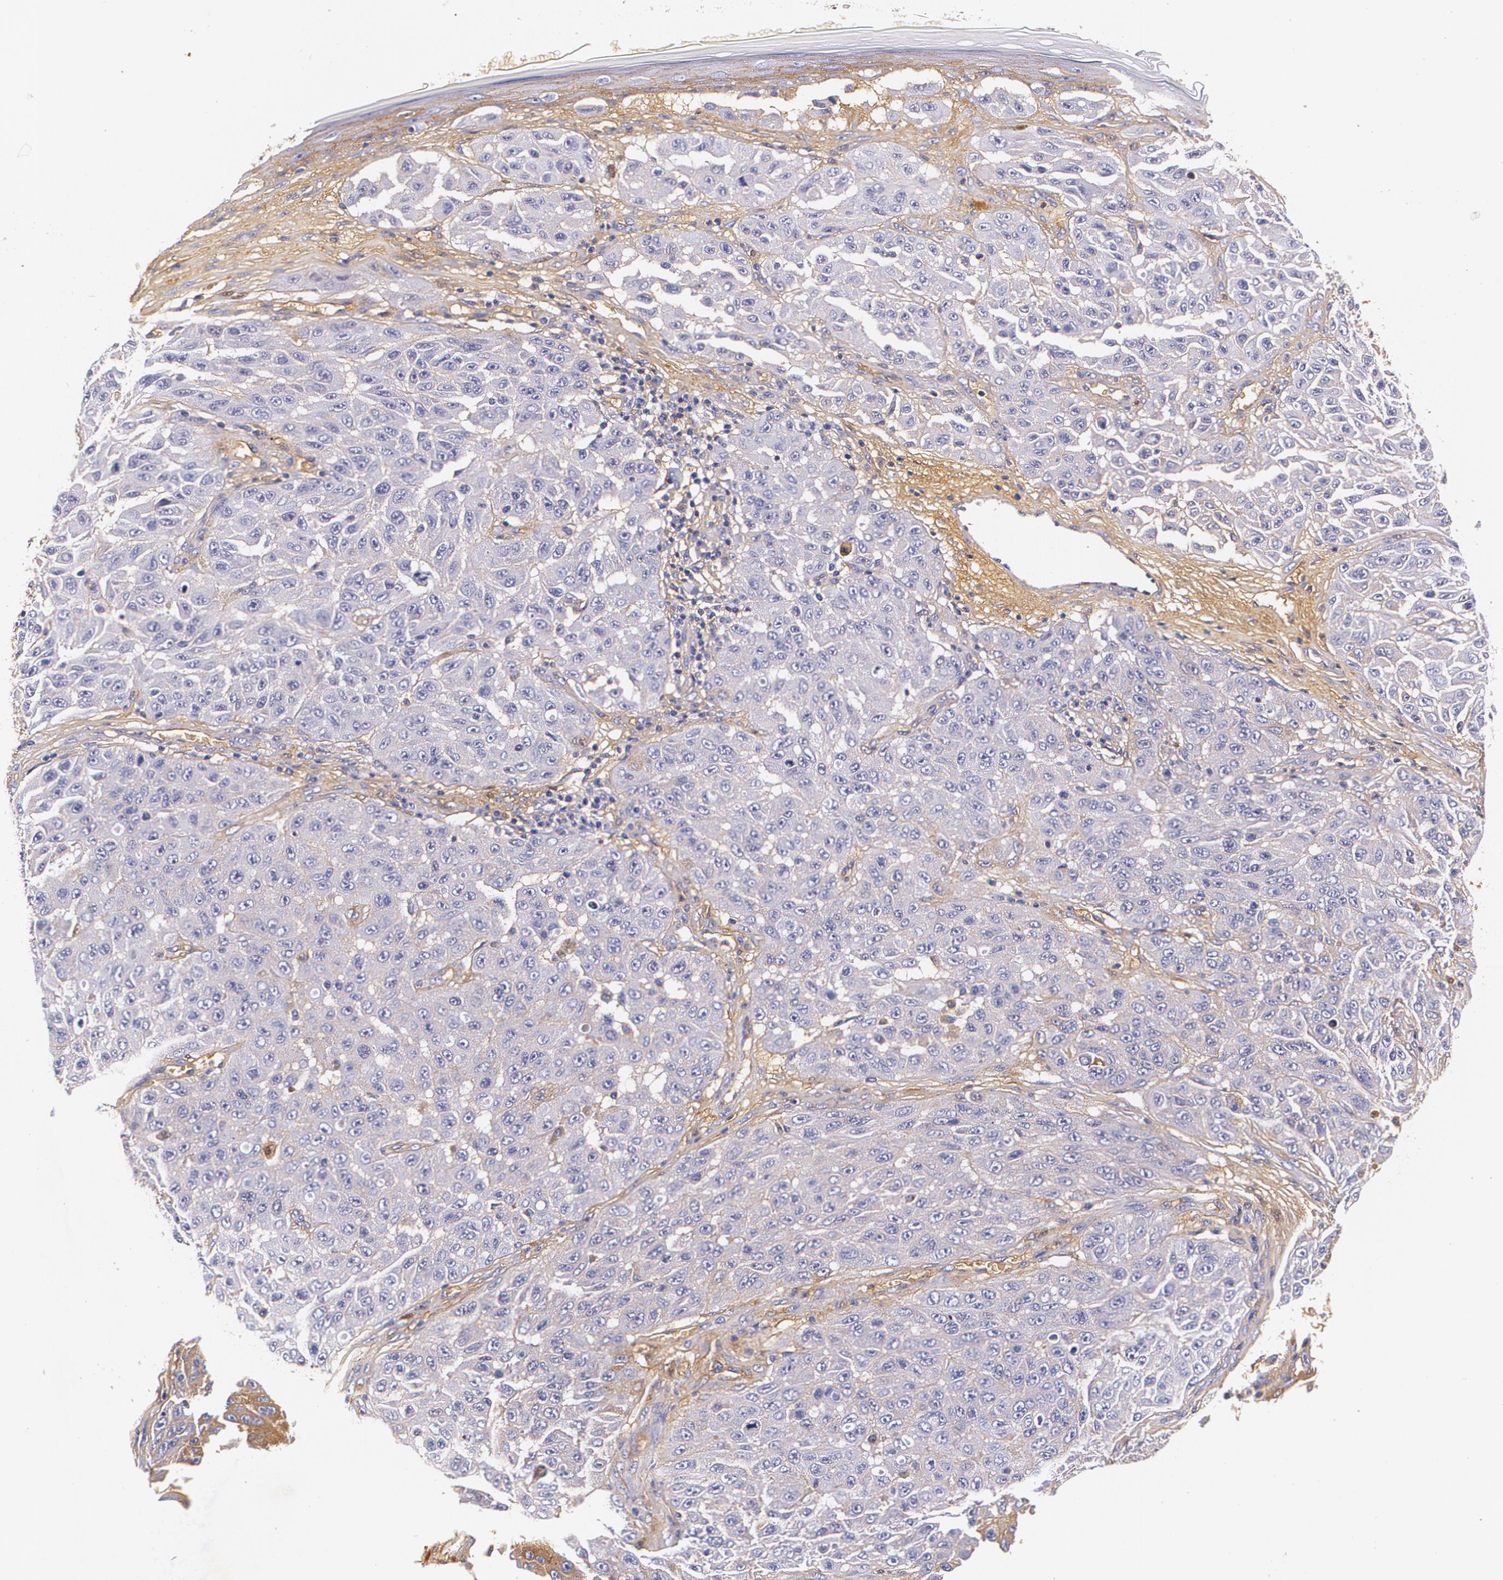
{"staining": {"intensity": "negative", "quantity": "none", "location": "none"}, "tissue": "melanoma", "cell_type": "Tumor cells", "image_type": "cancer", "snomed": [{"axis": "morphology", "description": "Malignant melanoma, NOS"}, {"axis": "topography", "description": "Skin"}], "caption": "Tumor cells show no significant staining in malignant melanoma.", "gene": "TTR", "patient": {"sex": "male", "age": 30}}